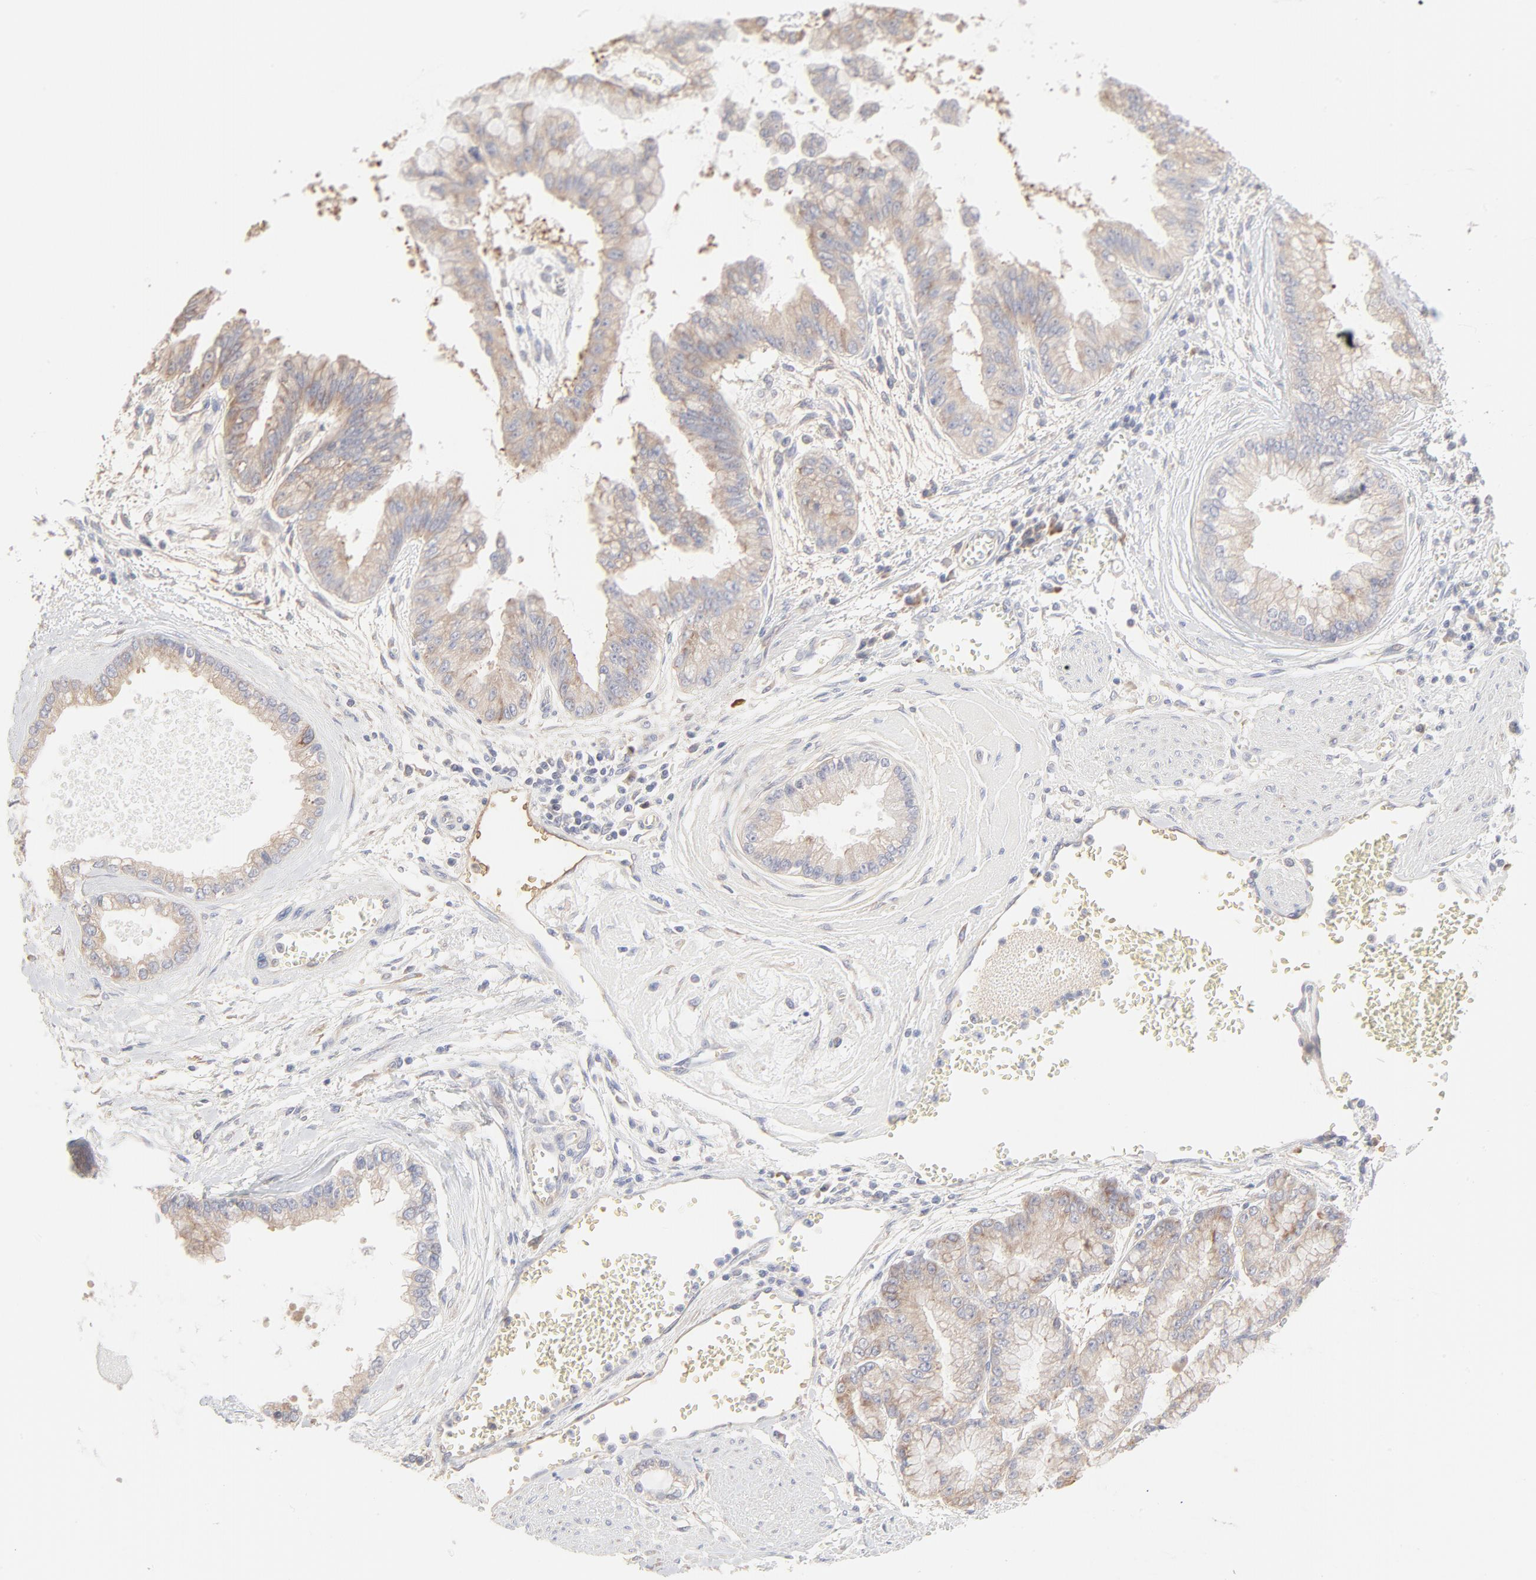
{"staining": {"intensity": "weak", "quantity": ">75%", "location": "cytoplasmic/membranous"}, "tissue": "liver cancer", "cell_type": "Tumor cells", "image_type": "cancer", "snomed": [{"axis": "morphology", "description": "Cholangiocarcinoma"}, {"axis": "topography", "description": "Liver"}], "caption": "Protein staining demonstrates weak cytoplasmic/membranous expression in approximately >75% of tumor cells in liver cancer (cholangiocarcinoma).", "gene": "RPS21", "patient": {"sex": "female", "age": 79}}